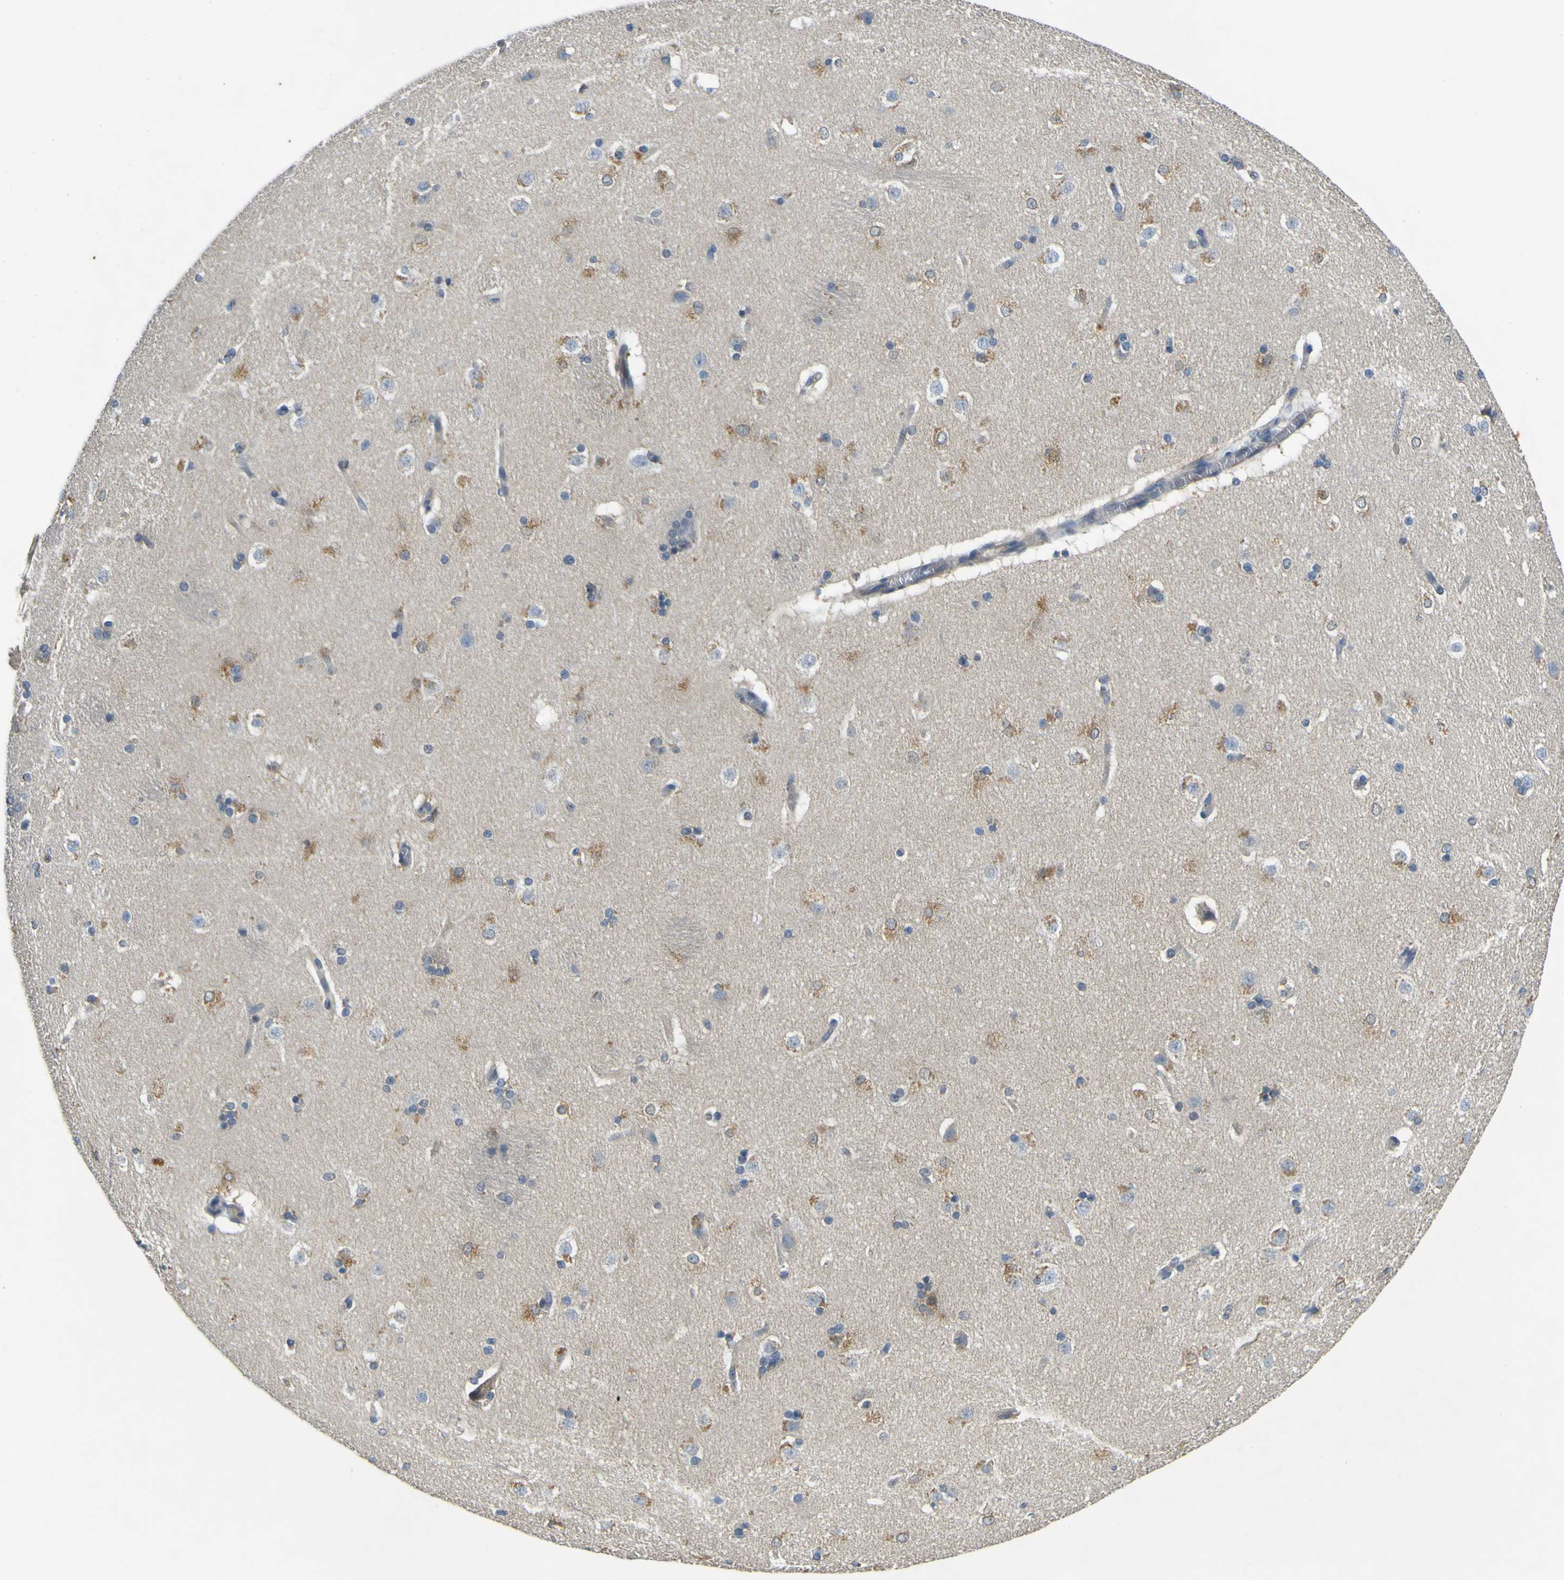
{"staining": {"intensity": "moderate", "quantity": "<25%", "location": "cytoplasmic/membranous"}, "tissue": "caudate", "cell_type": "Glial cells", "image_type": "normal", "snomed": [{"axis": "morphology", "description": "Normal tissue, NOS"}, {"axis": "topography", "description": "Lateral ventricle wall"}], "caption": "Protein expression analysis of normal human caudate reveals moderate cytoplasmic/membranous staining in about <25% of glial cells. The protein of interest is shown in brown color, while the nuclei are stained blue.", "gene": "LDLR", "patient": {"sex": "female", "age": 19}}